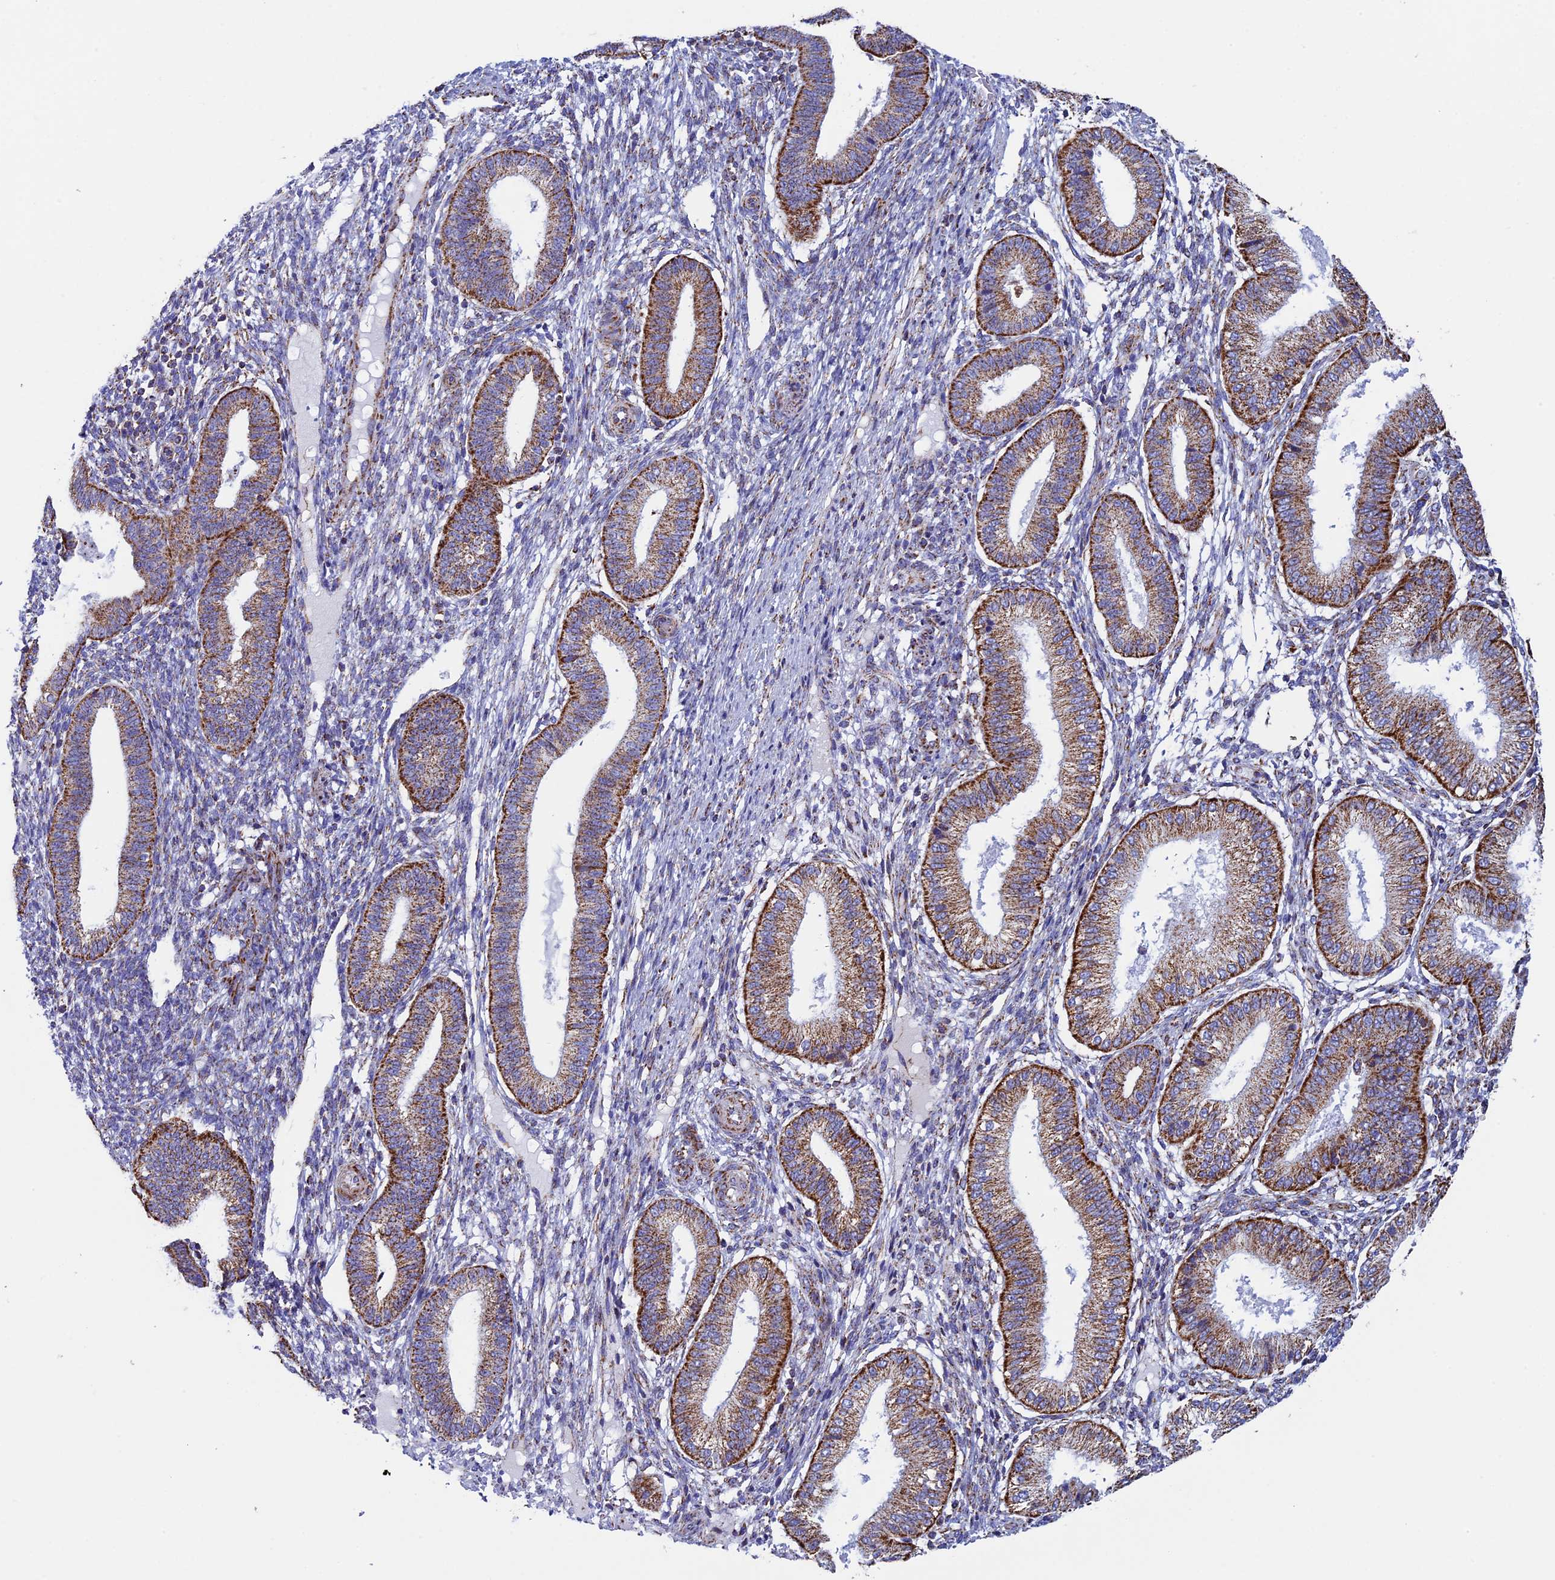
{"staining": {"intensity": "moderate", "quantity": "25%-75%", "location": "cytoplasmic/membranous"}, "tissue": "endometrium", "cell_type": "Cells in endometrial stroma", "image_type": "normal", "snomed": [{"axis": "morphology", "description": "Normal tissue, NOS"}, {"axis": "topography", "description": "Endometrium"}], "caption": "Endometrium stained for a protein (brown) displays moderate cytoplasmic/membranous positive staining in about 25%-75% of cells in endometrial stroma.", "gene": "UQCRFS1", "patient": {"sex": "female", "age": 39}}